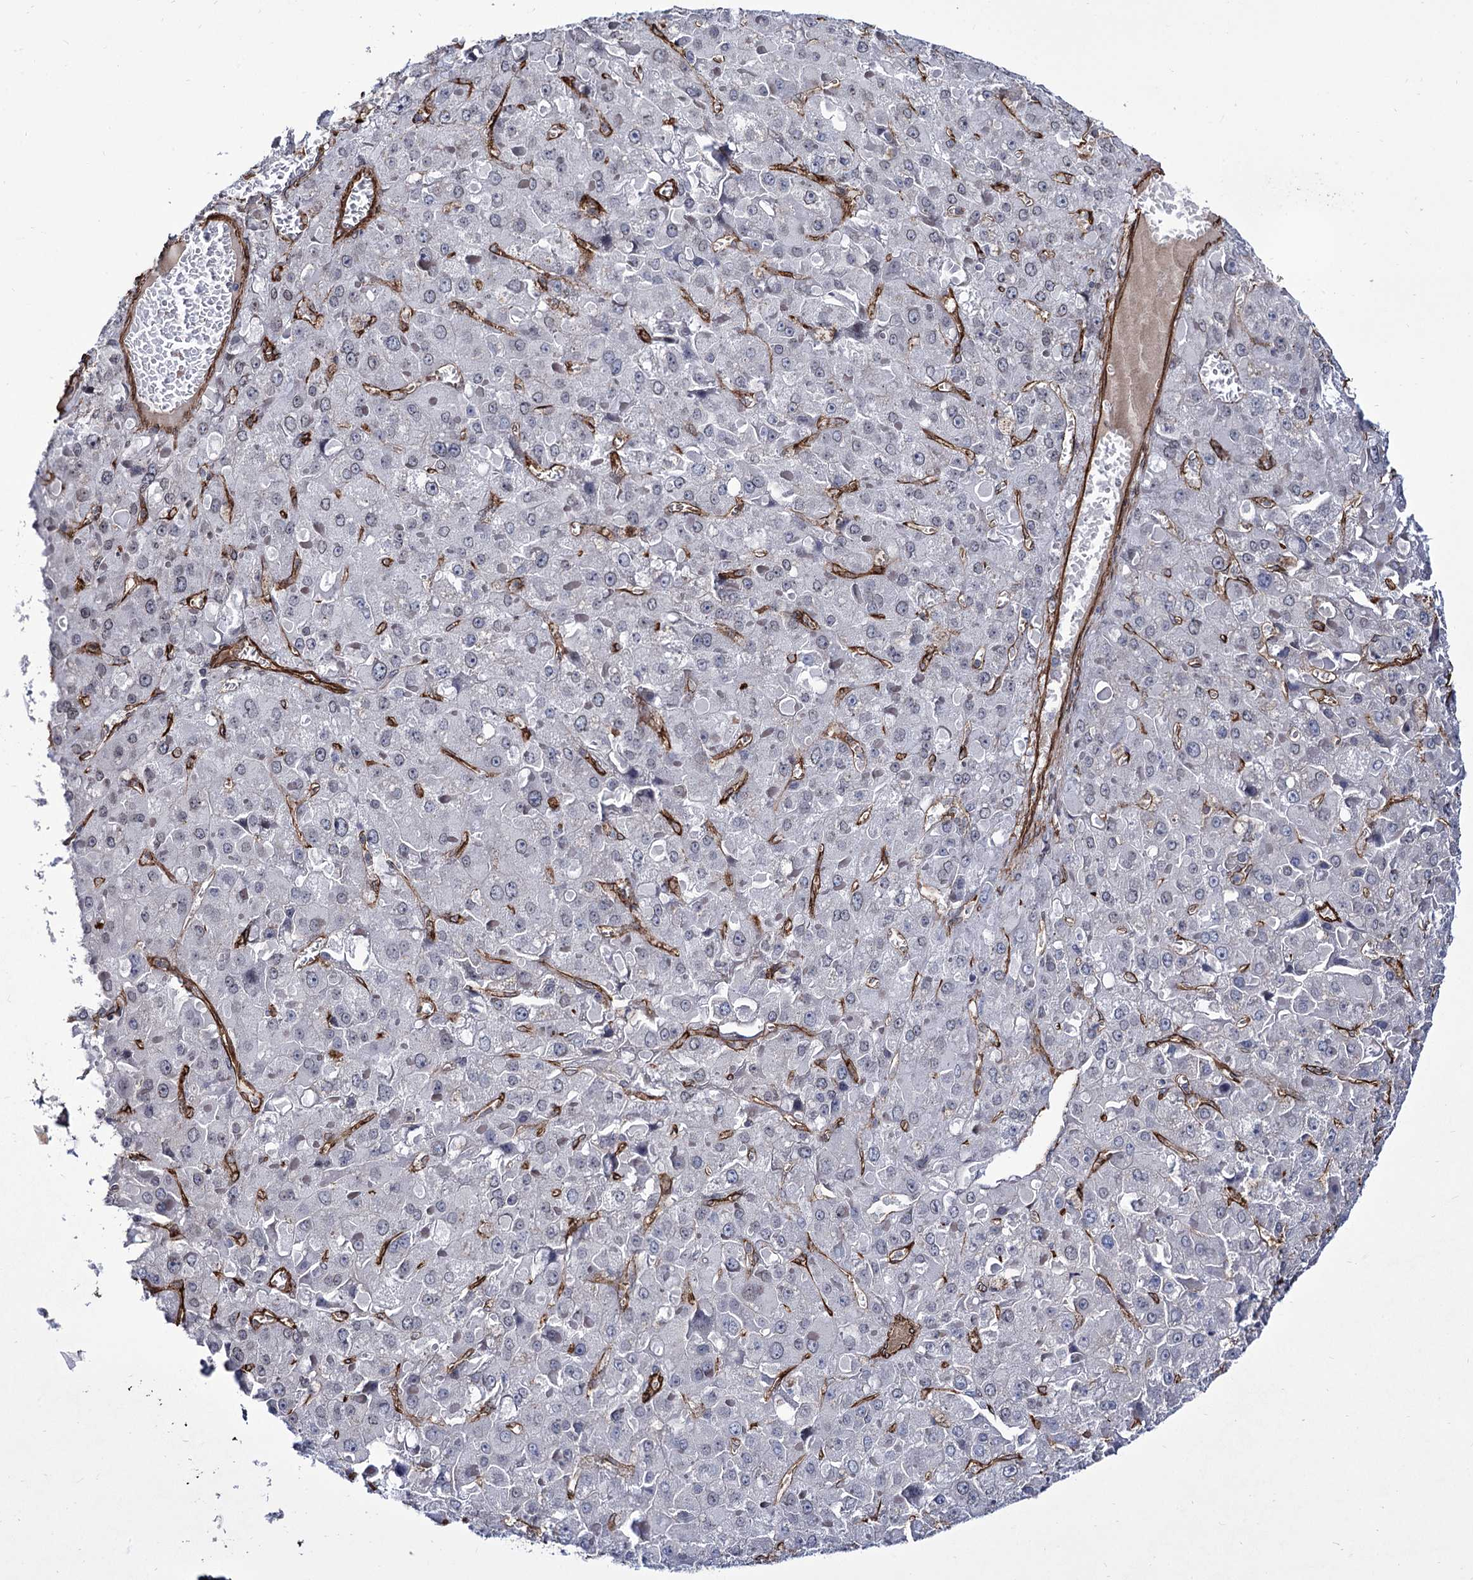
{"staining": {"intensity": "negative", "quantity": "none", "location": "none"}, "tissue": "liver cancer", "cell_type": "Tumor cells", "image_type": "cancer", "snomed": [{"axis": "morphology", "description": "Carcinoma, Hepatocellular, NOS"}, {"axis": "topography", "description": "Liver"}], "caption": "DAB (3,3'-diaminobenzidine) immunohistochemical staining of human liver cancer displays no significant expression in tumor cells.", "gene": "ZC3H12C", "patient": {"sex": "female", "age": 73}}